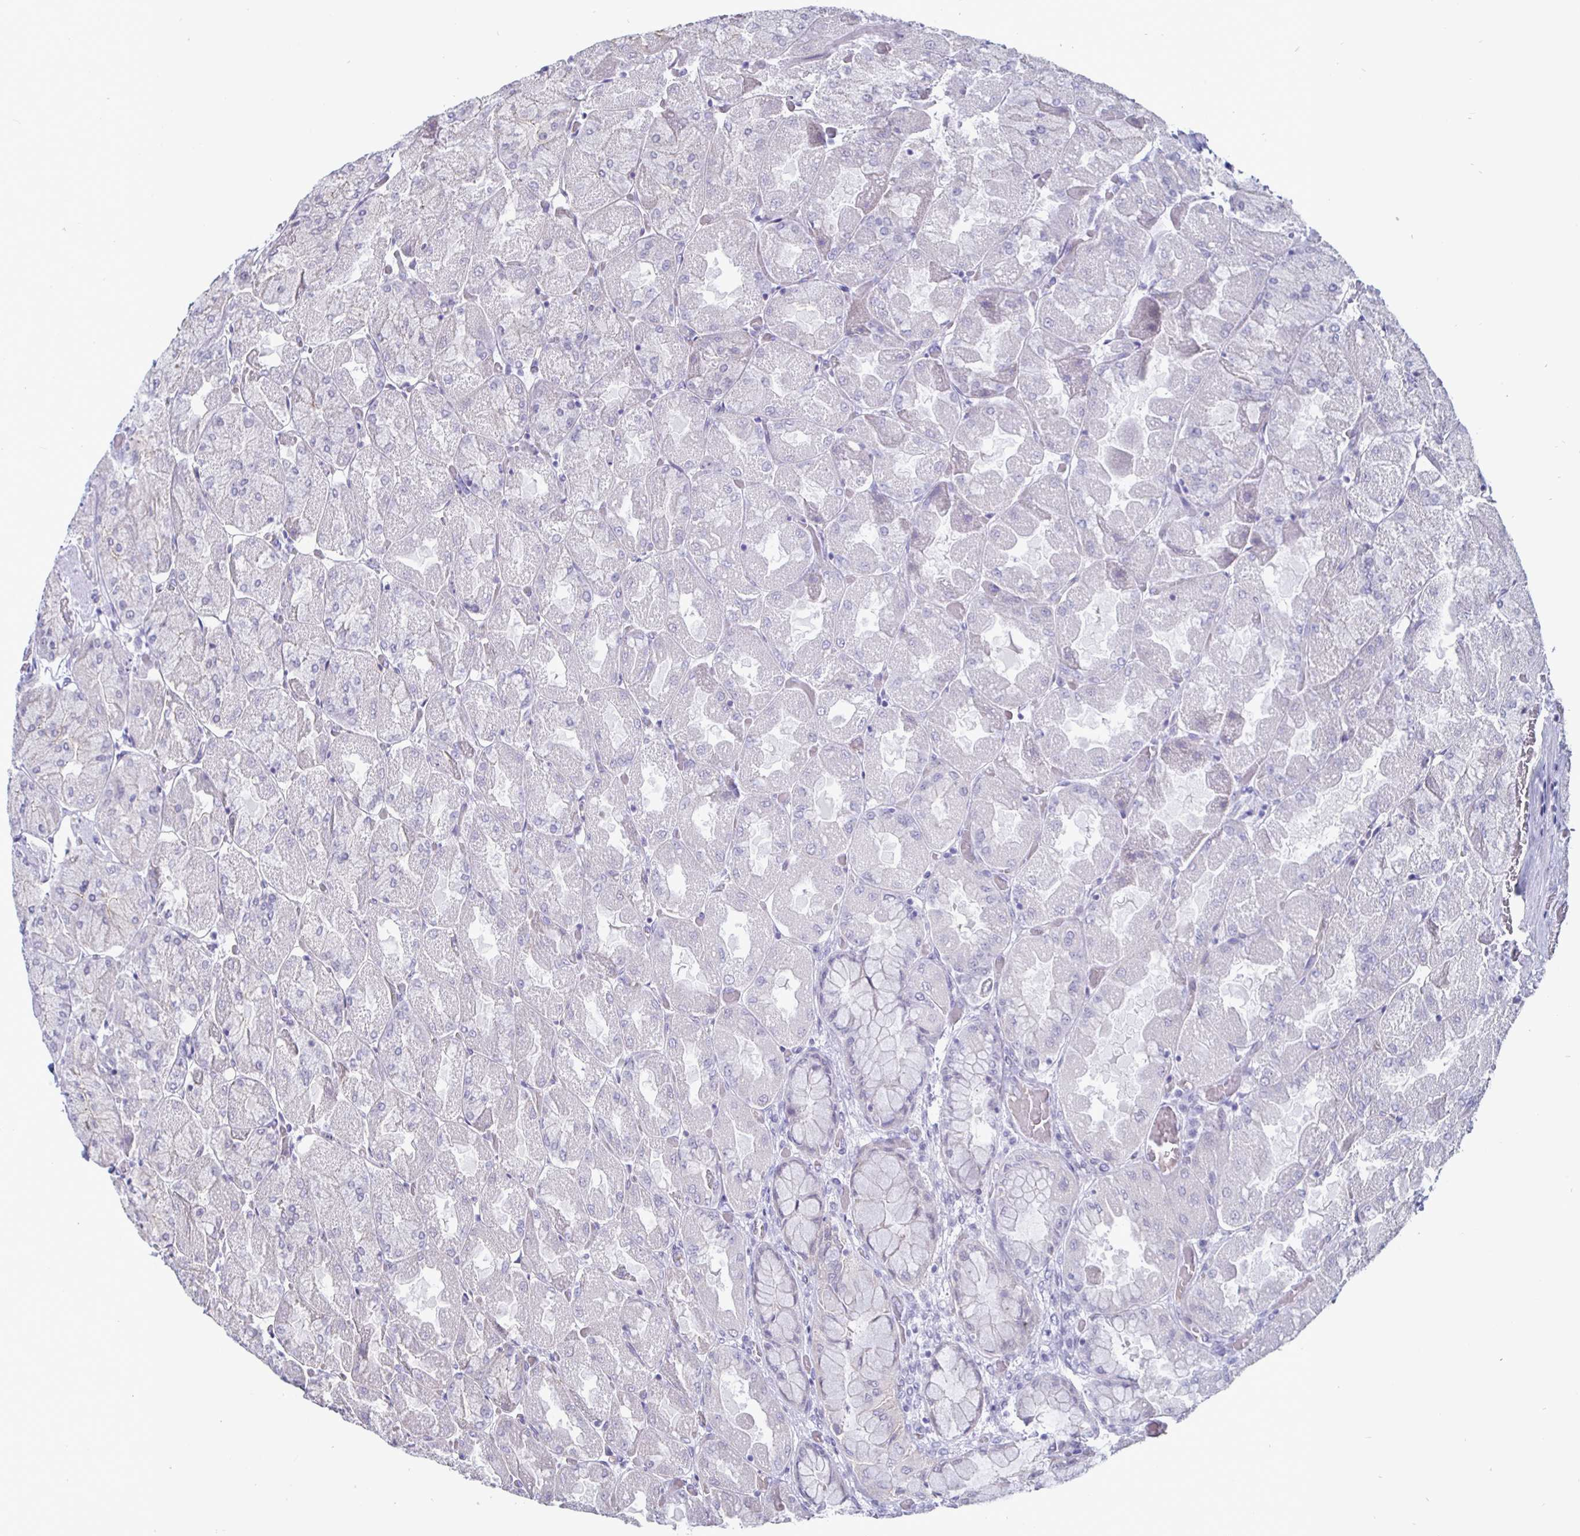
{"staining": {"intensity": "negative", "quantity": "none", "location": "none"}, "tissue": "stomach", "cell_type": "Glandular cells", "image_type": "normal", "snomed": [{"axis": "morphology", "description": "Normal tissue, NOS"}, {"axis": "topography", "description": "Stomach"}], "caption": "An immunohistochemistry micrograph of unremarkable stomach is shown. There is no staining in glandular cells of stomach. (DAB immunohistochemistry visualized using brightfield microscopy, high magnification).", "gene": "OOSP2", "patient": {"sex": "female", "age": 61}}